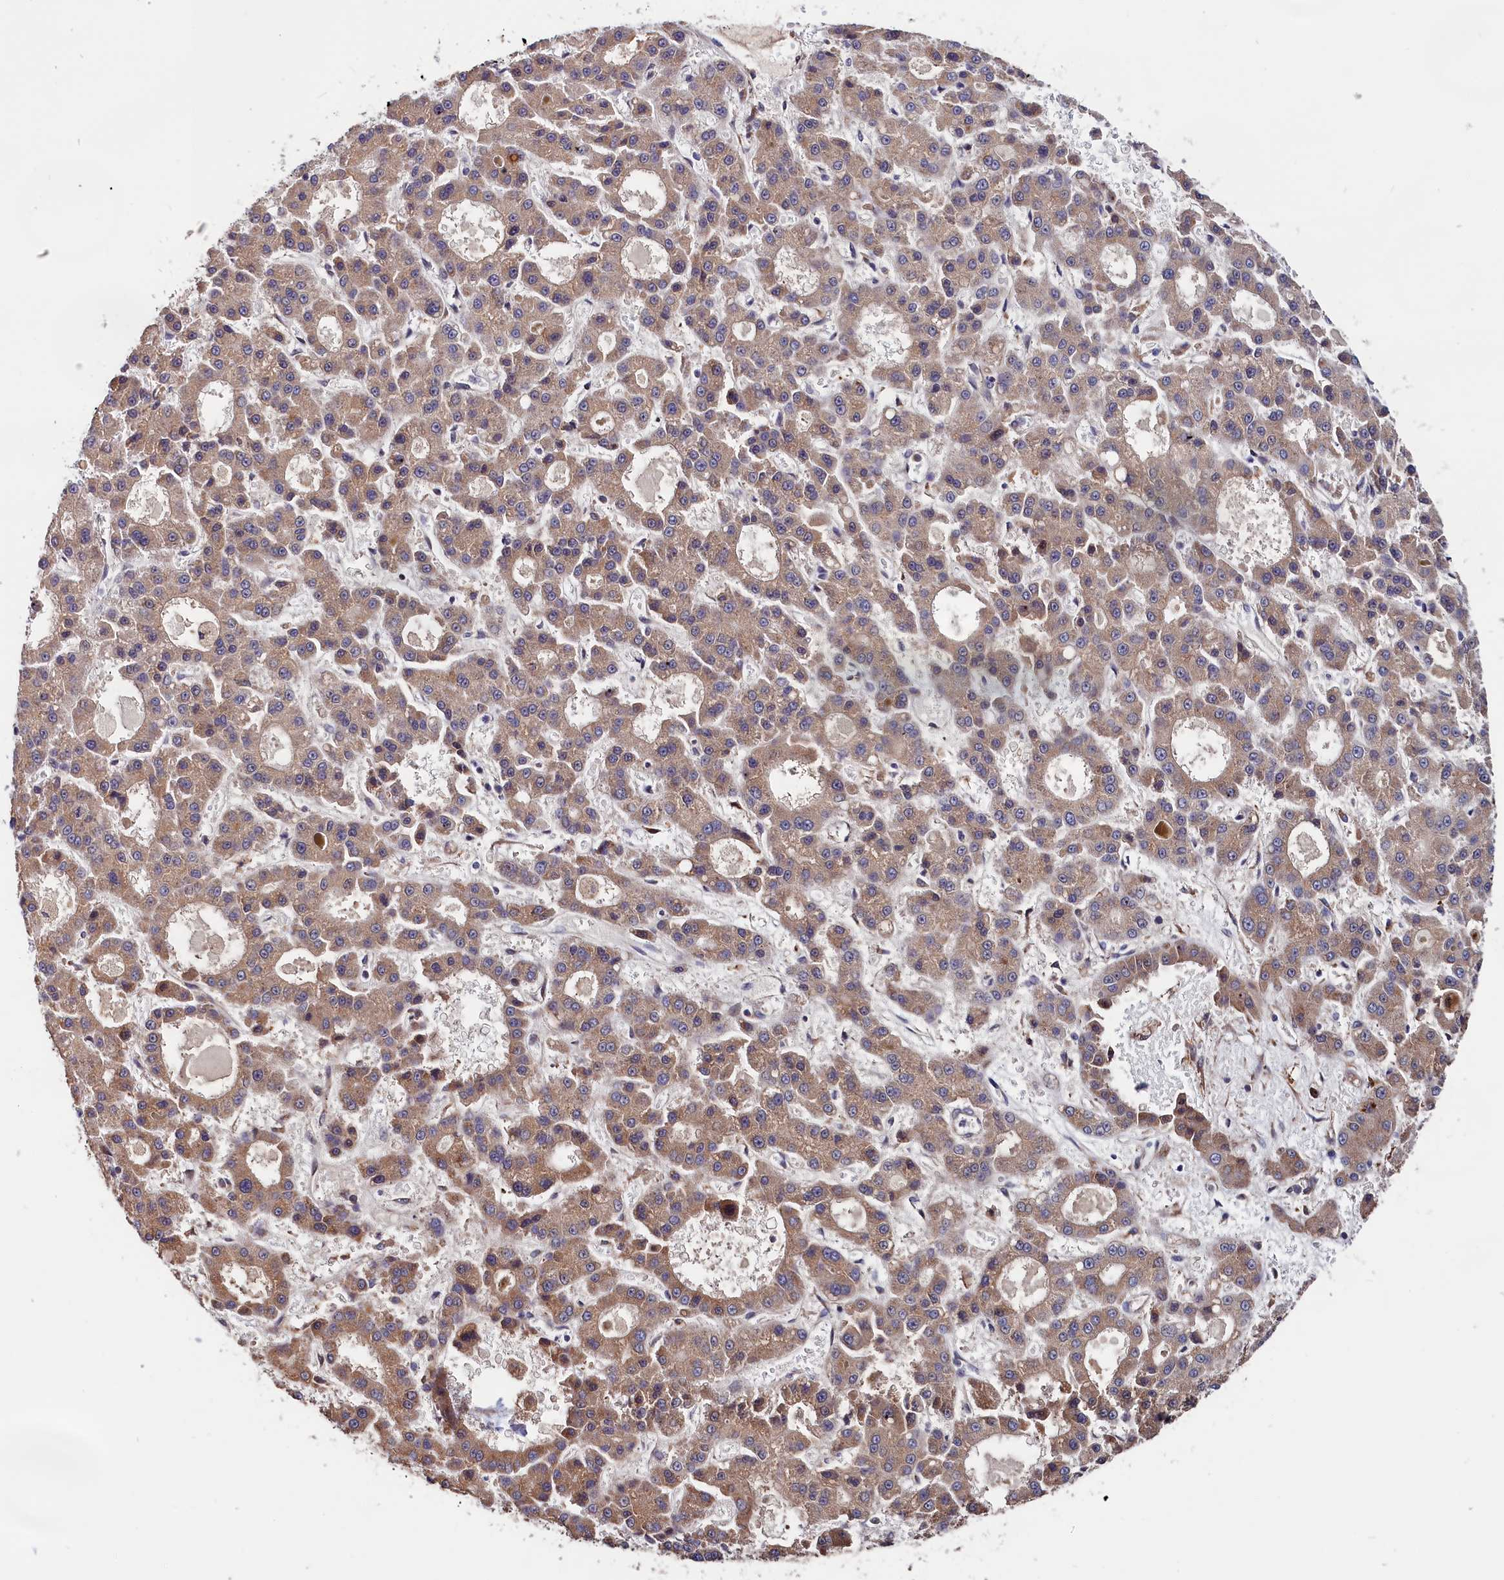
{"staining": {"intensity": "moderate", "quantity": ">75%", "location": "cytoplasmic/membranous"}, "tissue": "liver cancer", "cell_type": "Tumor cells", "image_type": "cancer", "snomed": [{"axis": "morphology", "description": "Carcinoma, Hepatocellular, NOS"}, {"axis": "topography", "description": "Liver"}], "caption": "About >75% of tumor cells in human liver cancer (hepatocellular carcinoma) reveal moderate cytoplasmic/membranous protein staining as visualized by brown immunohistochemical staining.", "gene": "CEP44", "patient": {"sex": "male", "age": 70}}